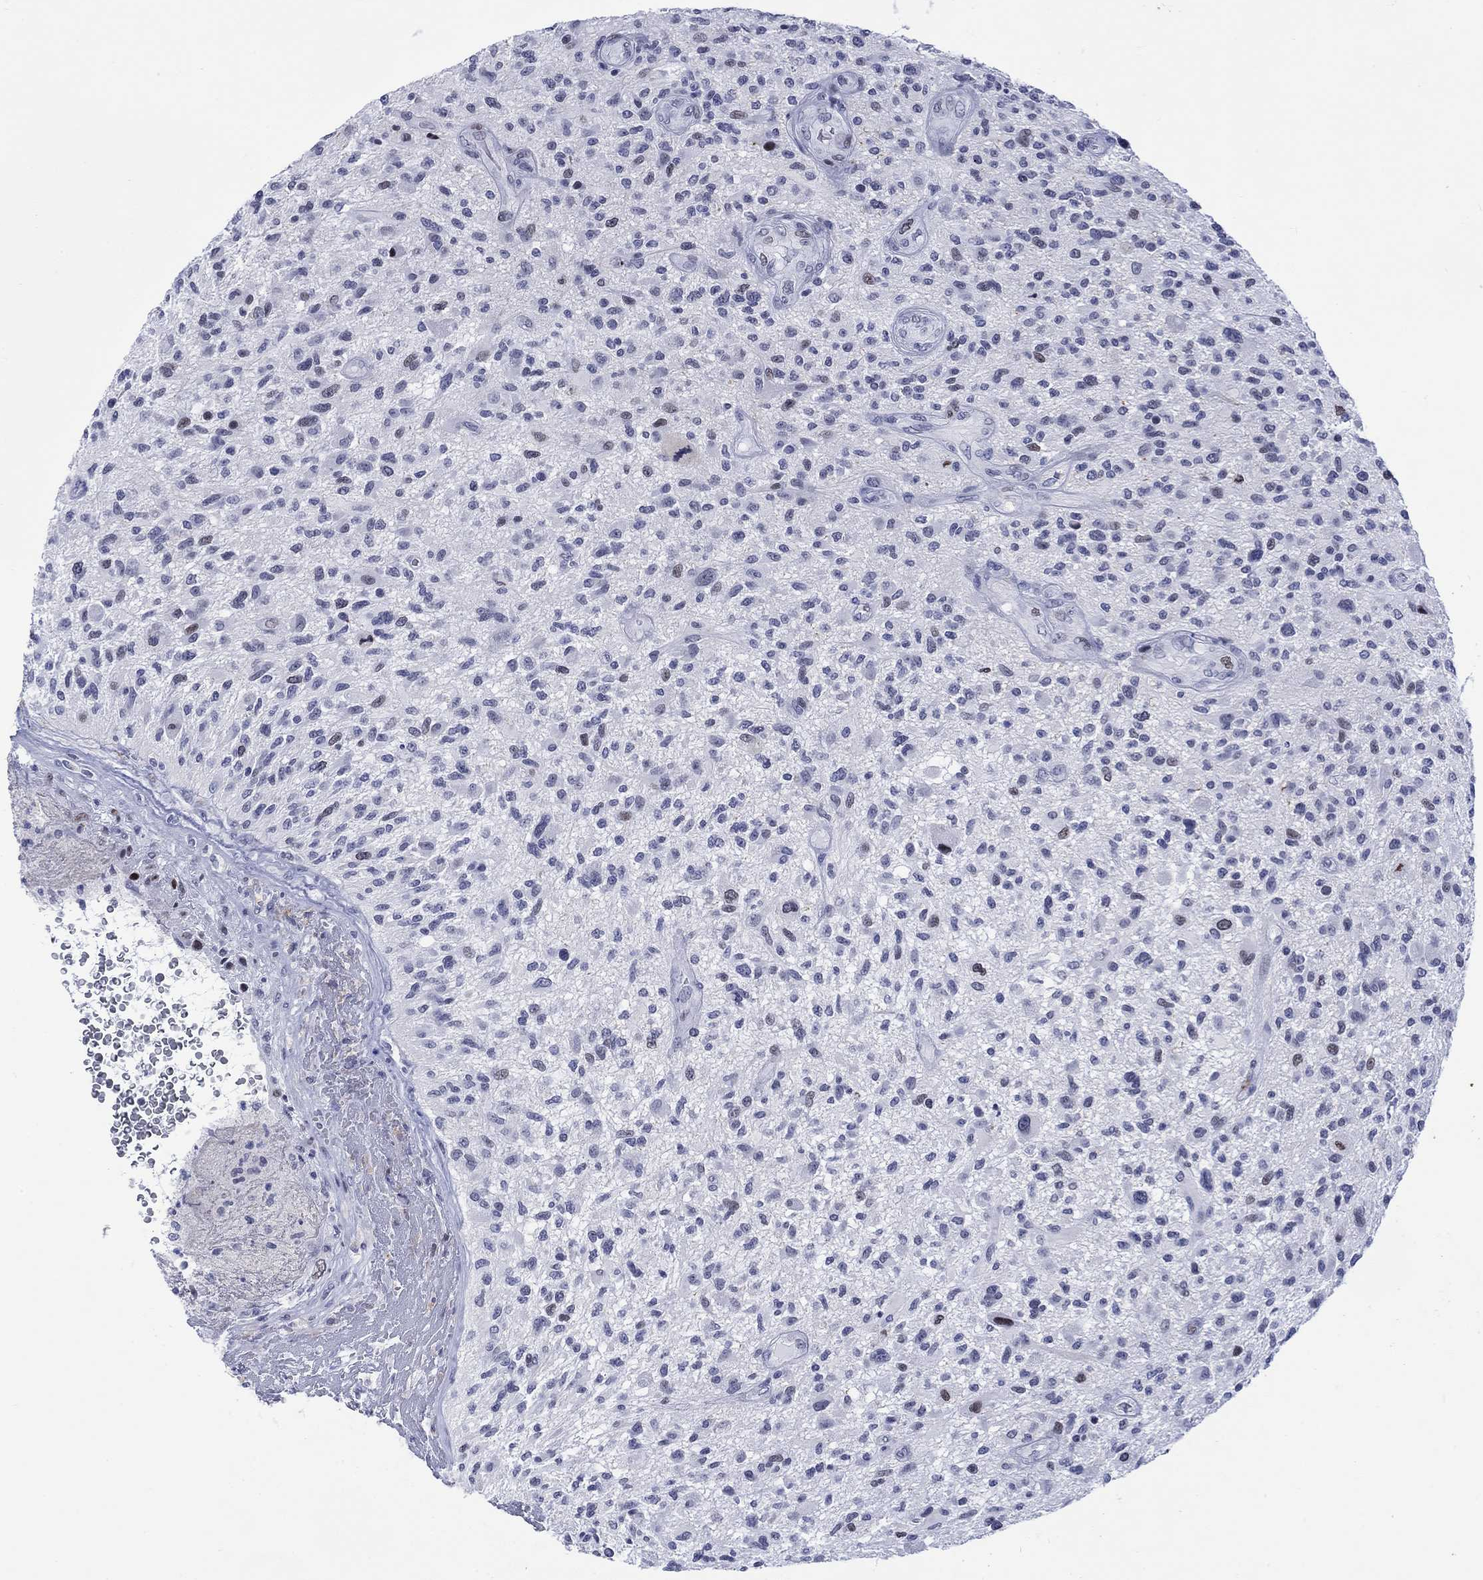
{"staining": {"intensity": "weak", "quantity": "<25%", "location": "nuclear"}, "tissue": "glioma", "cell_type": "Tumor cells", "image_type": "cancer", "snomed": [{"axis": "morphology", "description": "Glioma, malignant, High grade"}, {"axis": "topography", "description": "Brain"}], "caption": "A histopathology image of glioma stained for a protein shows no brown staining in tumor cells.", "gene": "CDCA2", "patient": {"sex": "male", "age": 47}}